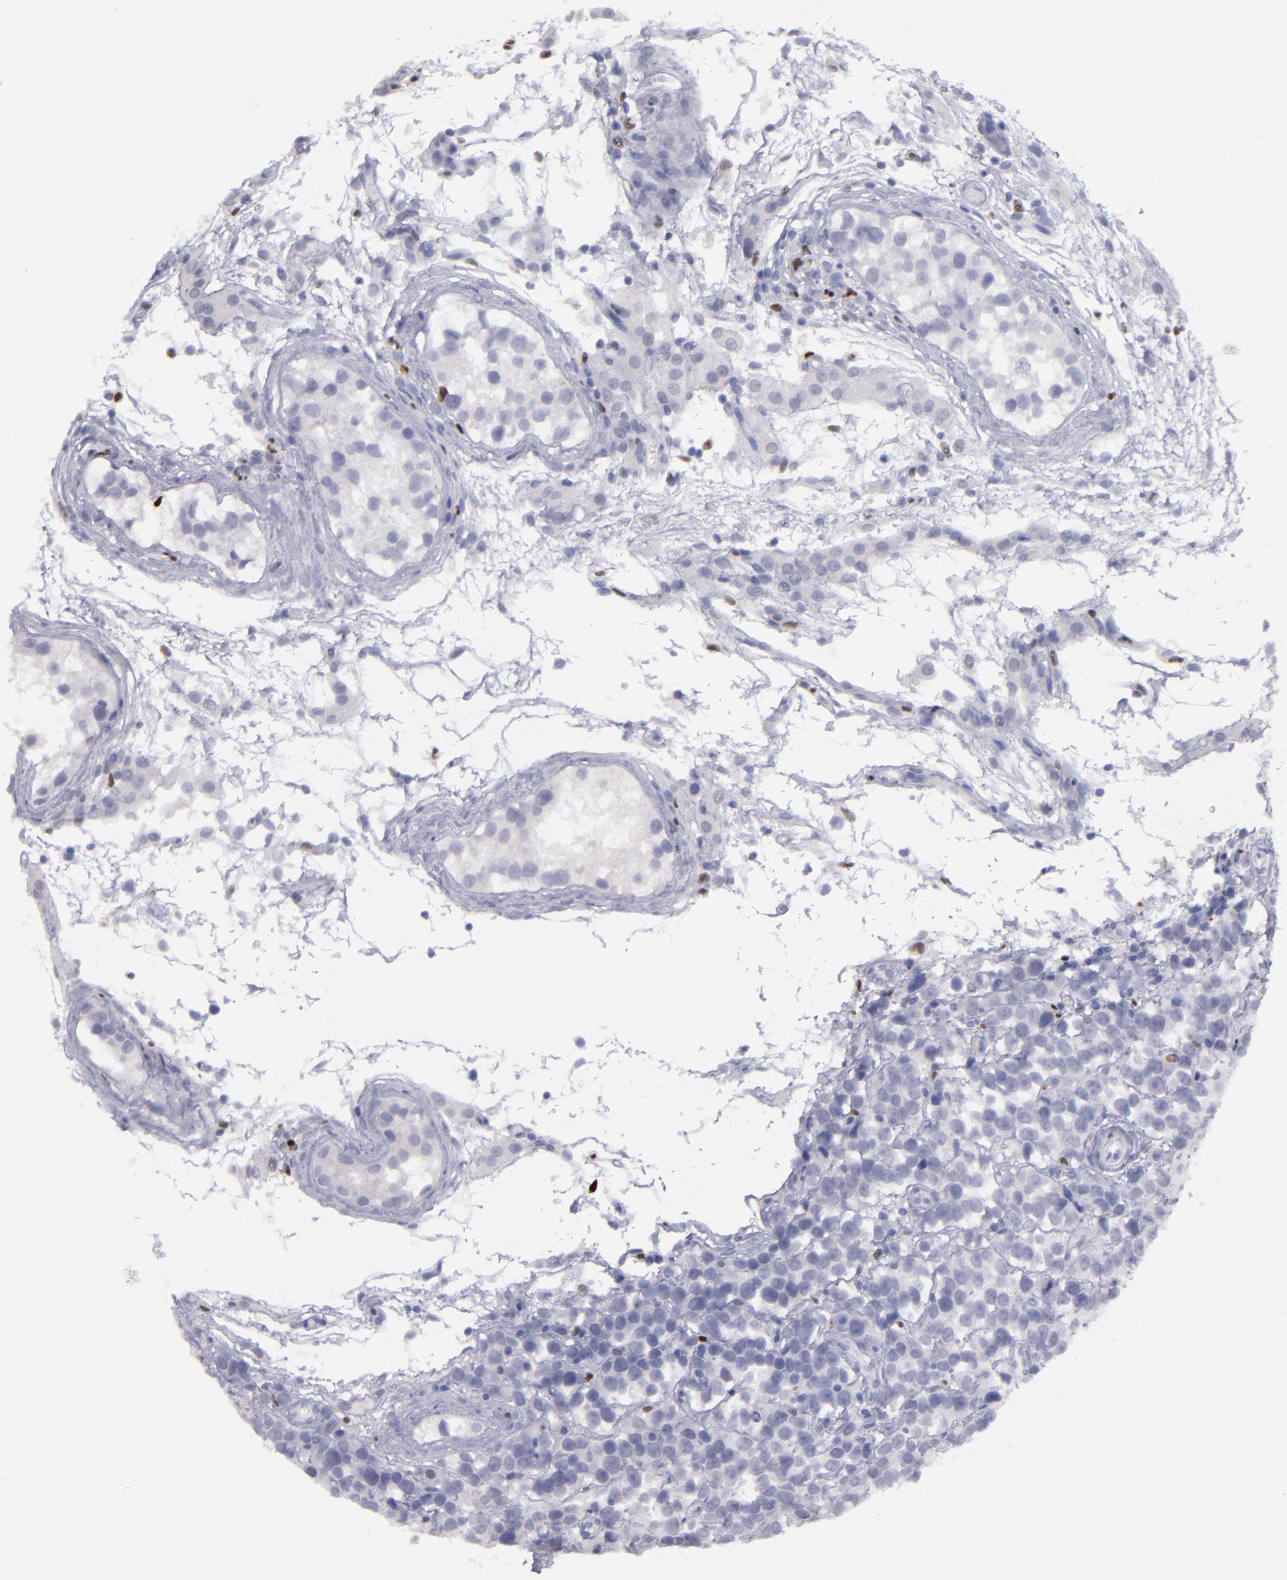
{"staining": {"intensity": "negative", "quantity": "none", "location": "none"}, "tissue": "testis cancer", "cell_type": "Tumor cells", "image_type": "cancer", "snomed": [{"axis": "morphology", "description": "Seminoma, NOS"}, {"axis": "topography", "description": "Testis"}], "caption": "Tumor cells show no significant positivity in seminoma (testis). The staining is performed using DAB brown chromogen with nuclei counter-stained in using hematoxylin.", "gene": "IRF8", "patient": {"sex": "male", "age": 25}}